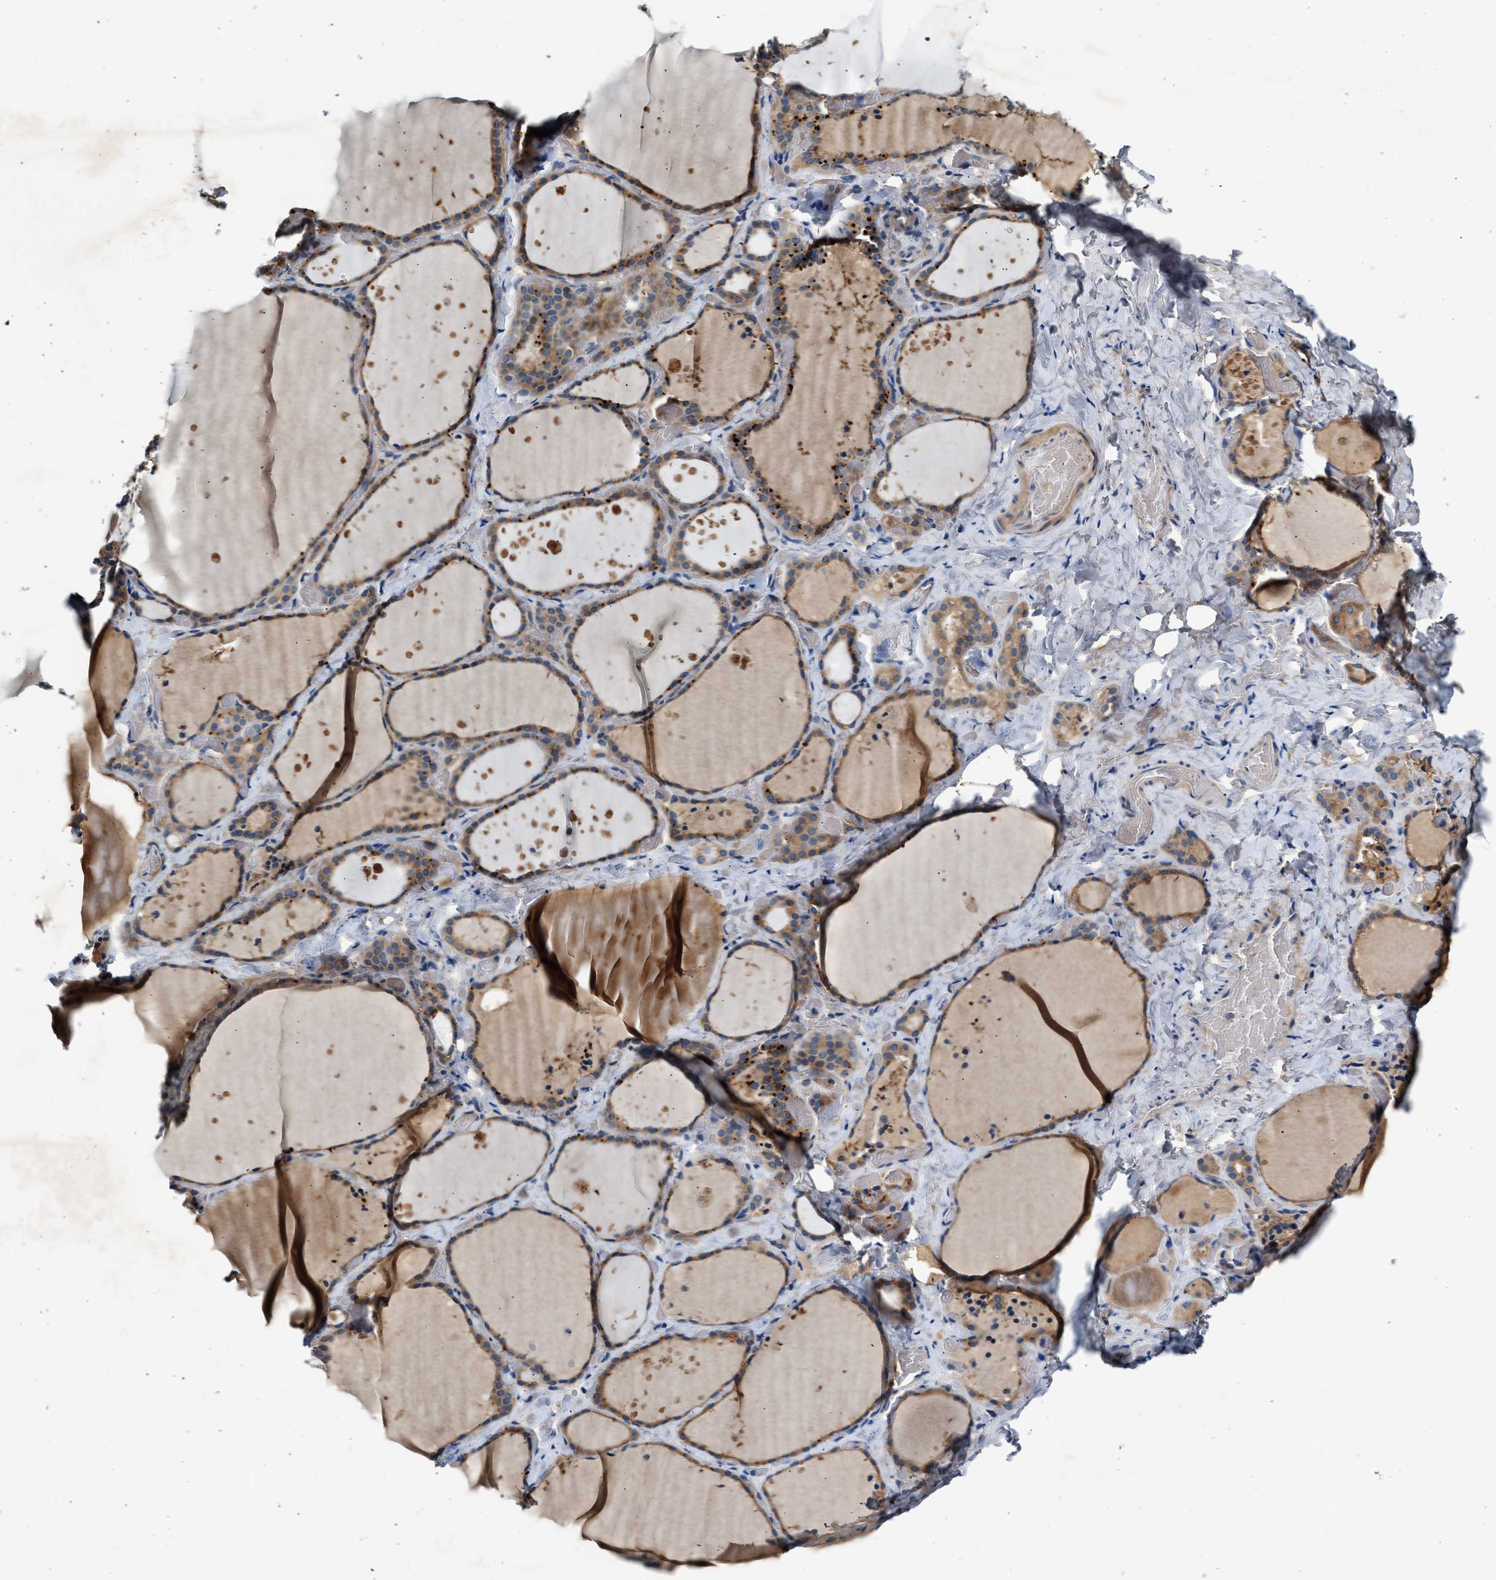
{"staining": {"intensity": "moderate", "quantity": ">75%", "location": "cytoplasmic/membranous"}, "tissue": "thyroid gland", "cell_type": "Glandular cells", "image_type": "normal", "snomed": [{"axis": "morphology", "description": "Normal tissue, NOS"}, {"axis": "topography", "description": "Thyroid gland"}], "caption": "Immunohistochemistry (IHC) (DAB (3,3'-diaminobenzidine)) staining of benign human thyroid gland exhibits moderate cytoplasmic/membranous protein positivity in about >75% of glandular cells. (brown staining indicates protein expression, while blue staining denotes nuclei).", "gene": "RWDD2B", "patient": {"sex": "female", "age": 44}}